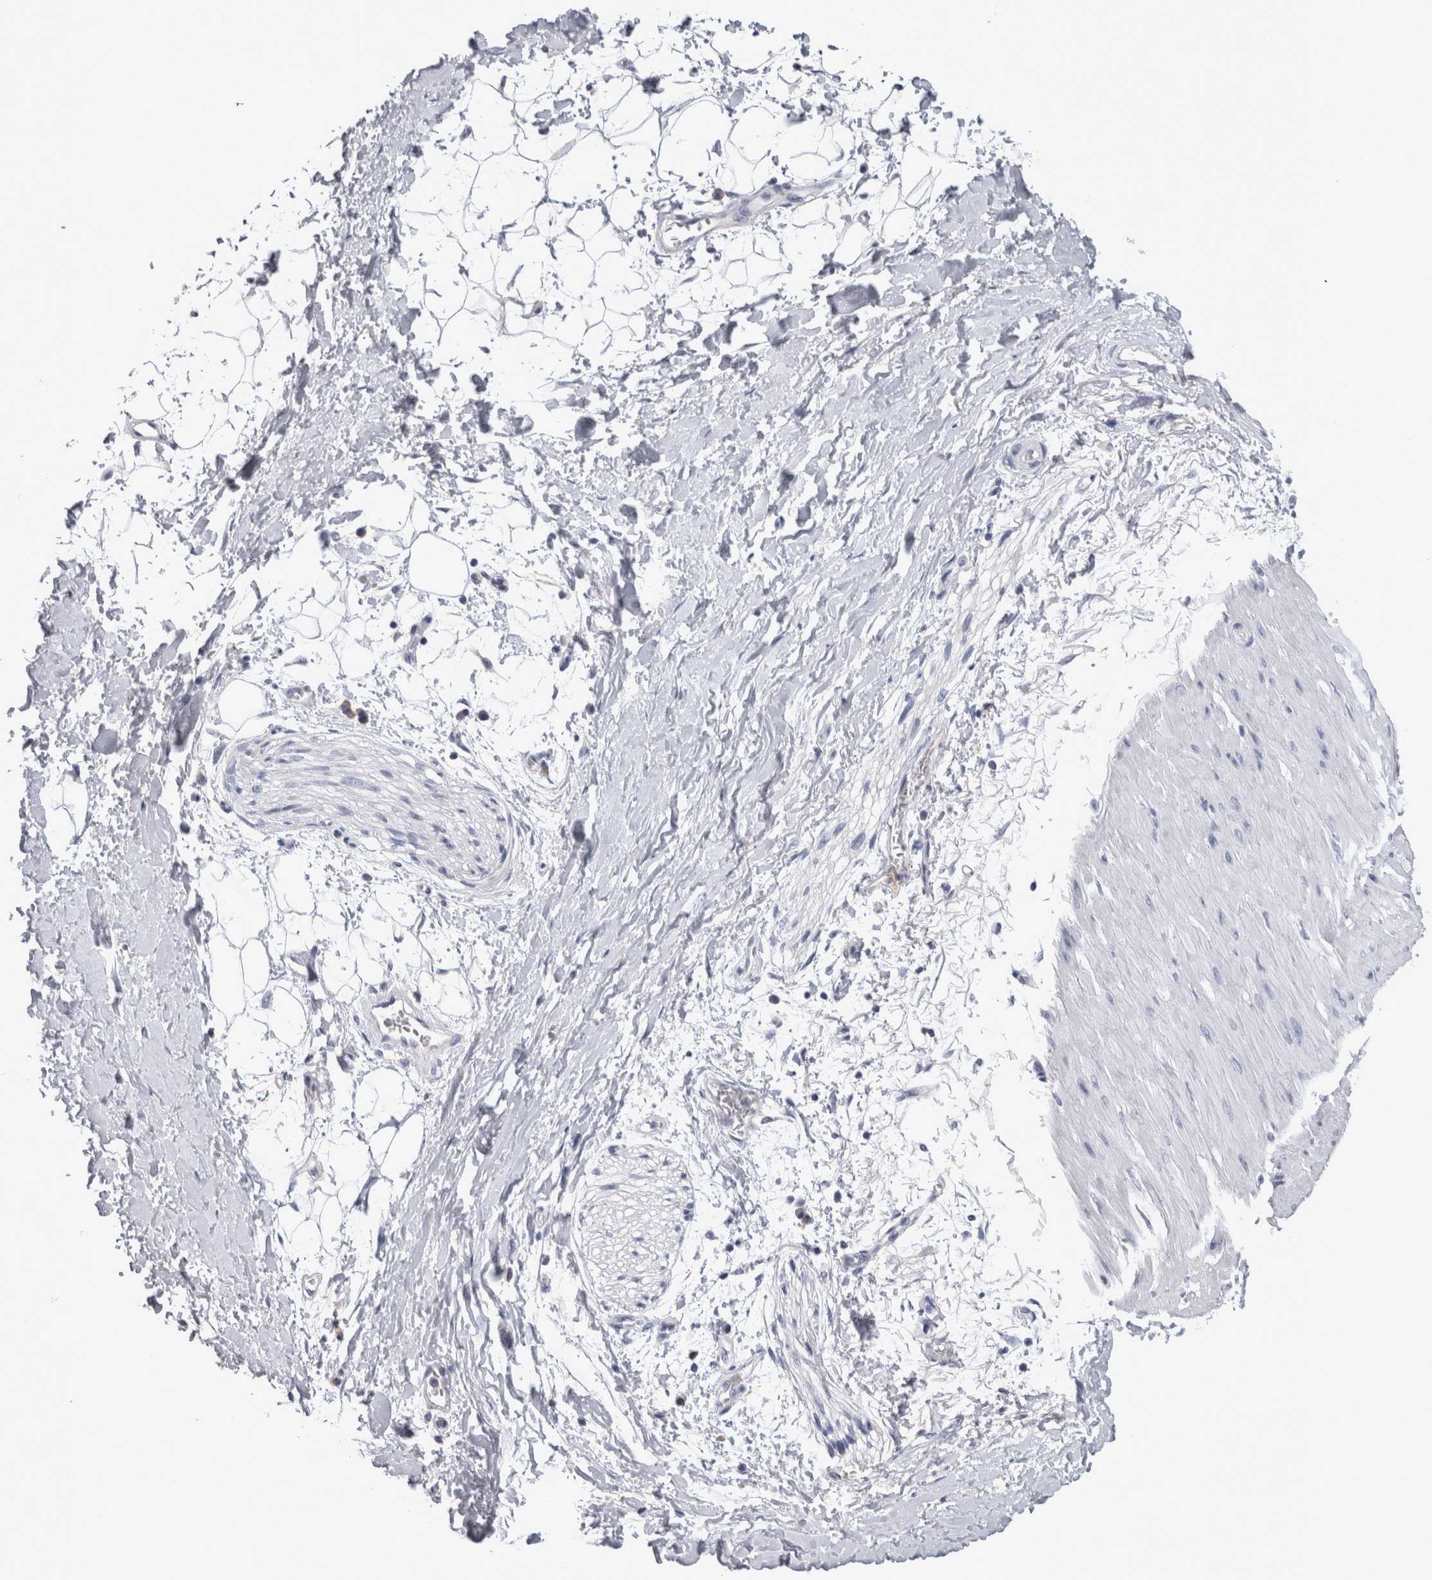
{"staining": {"intensity": "negative", "quantity": "none", "location": "none"}, "tissue": "adipose tissue", "cell_type": "Adipocytes", "image_type": "normal", "snomed": [{"axis": "morphology", "description": "Normal tissue, NOS"}, {"axis": "topography", "description": "Soft tissue"}], "caption": "High power microscopy image of an immunohistochemistry (IHC) micrograph of unremarkable adipose tissue, revealing no significant expression in adipocytes.", "gene": "PAX5", "patient": {"sex": "male", "age": 72}}